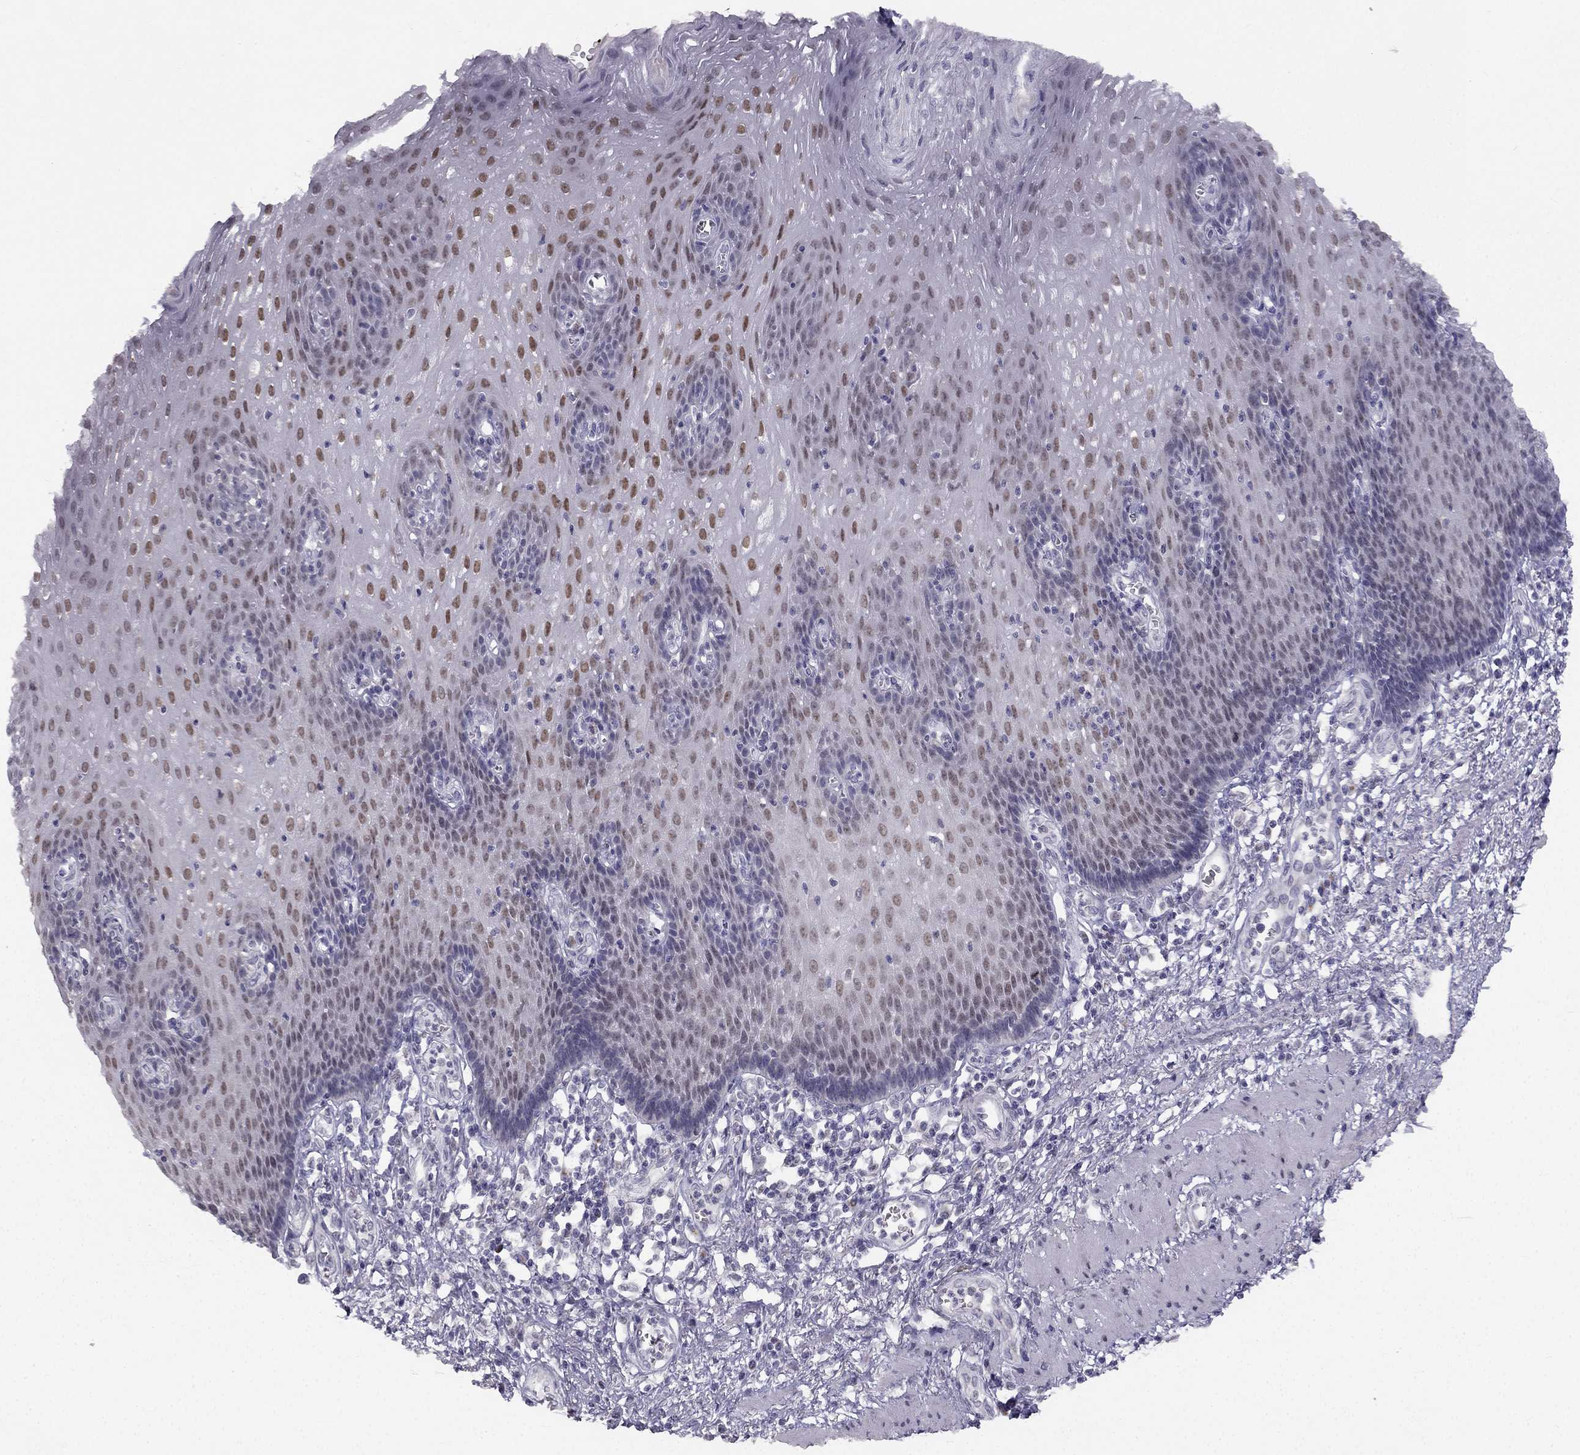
{"staining": {"intensity": "strong", "quantity": "25%-75%", "location": "nuclear"}, "tissue": "esophagus", "cell_type": "Squamous epithelial cells", "image_type": "normal", "snomed": [{"axis": "morphology", "description": "Normal tissue, NOS"}, {"axis": "topography", "description": "Esophagus"}], "caption": "Immunohistochemical staining of normal human esophagus exhibits high levels of strong nuclear staining in about 25%-75% of squamous epithelial cells.", "gene": "TRPS1", "patient": {"sex": "male", "age": 57}}